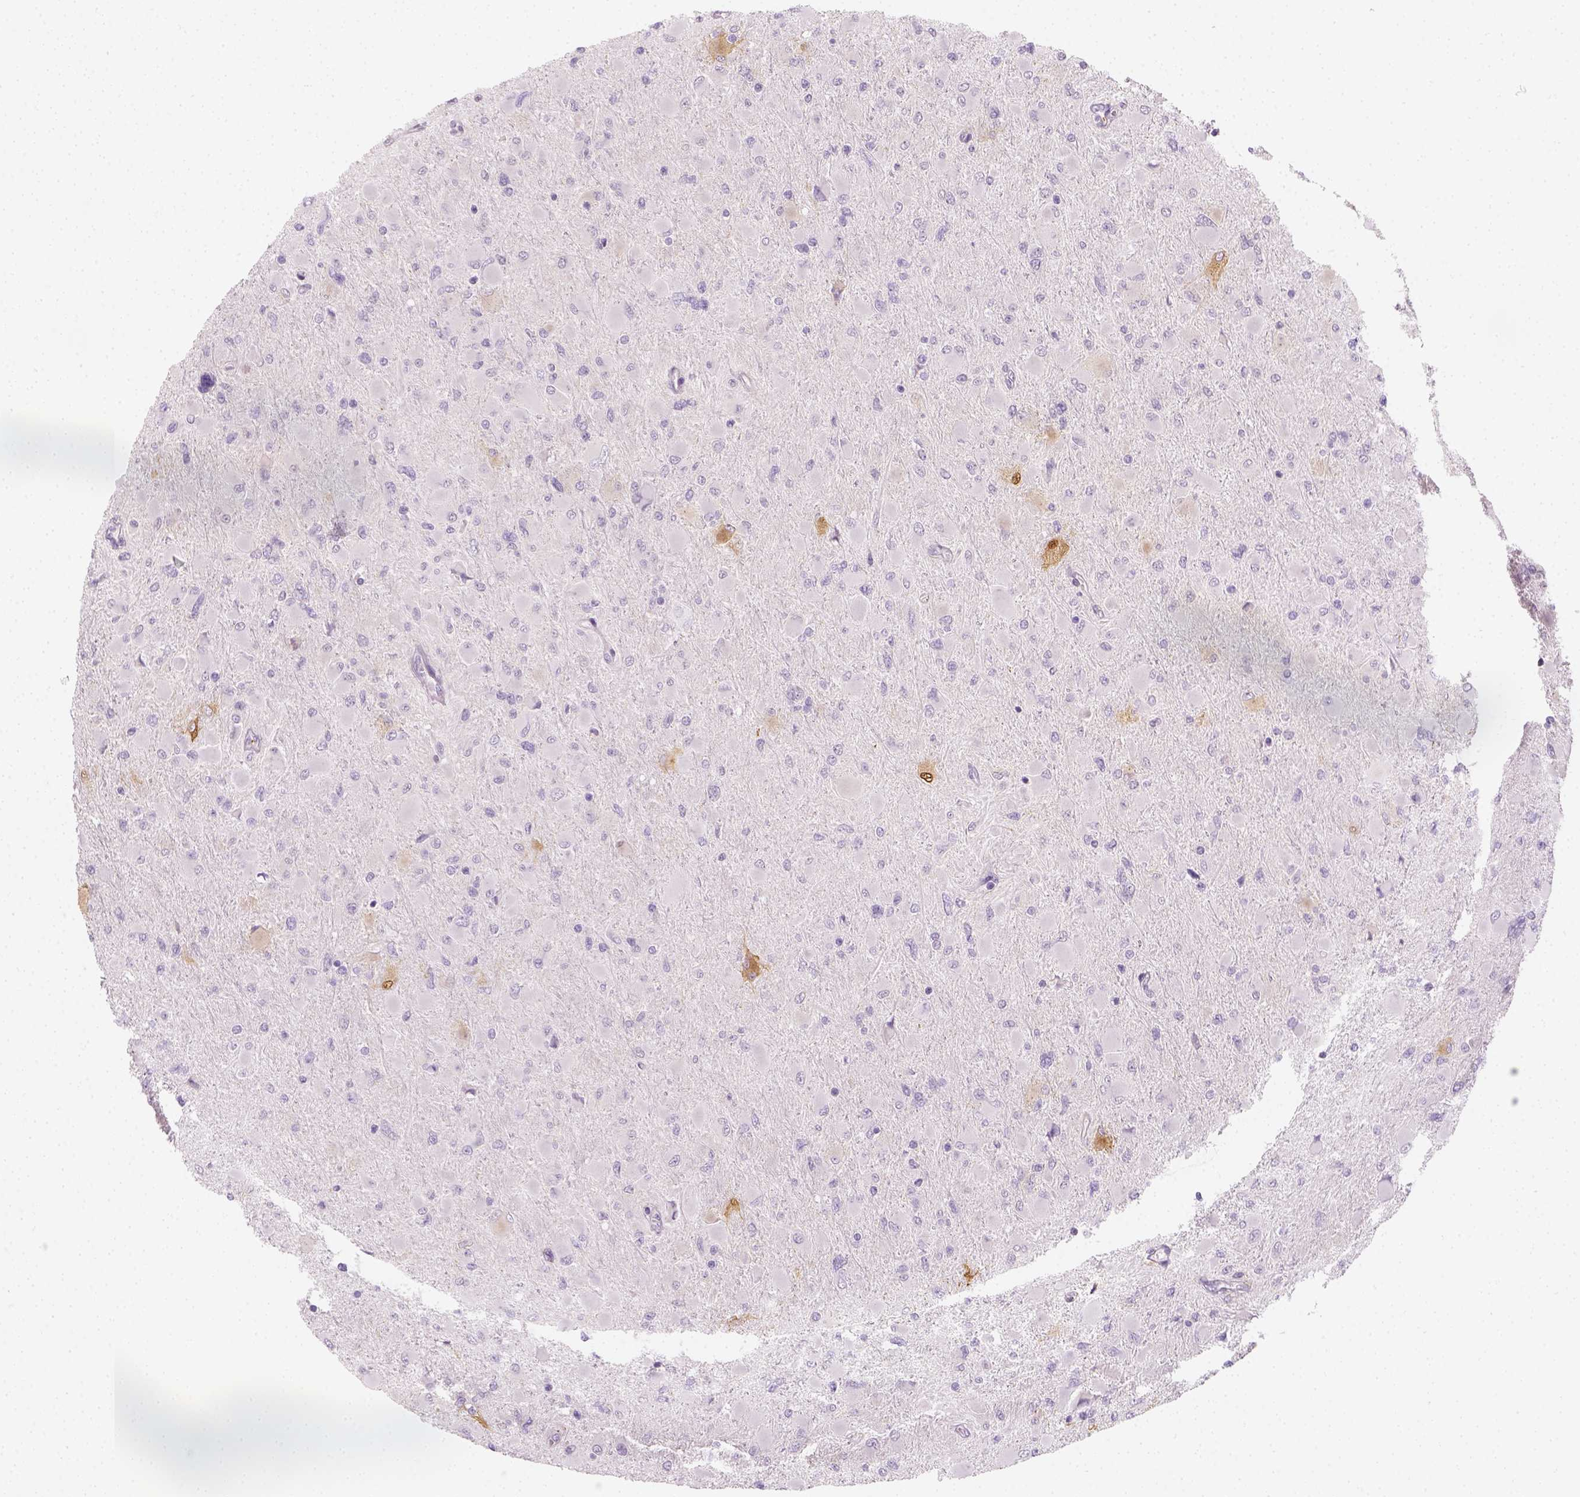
{"staining": {"intensity": "negative", "quantity": "none", "location": "none"}, "tissue": "glioma", "cell_type": "Tumor cells", "image_type": "cancer", "snomed": [{"axis": "morphology", "description": "Glioma, malignant, High grade"}, {"axis": "topography", "description": "Cerebral cortex"}], "caption": "There is no significant positivity in tumor cells of glioma.", "gene": "FAM163B", "patient": {"sex": "female", "age": 36}}